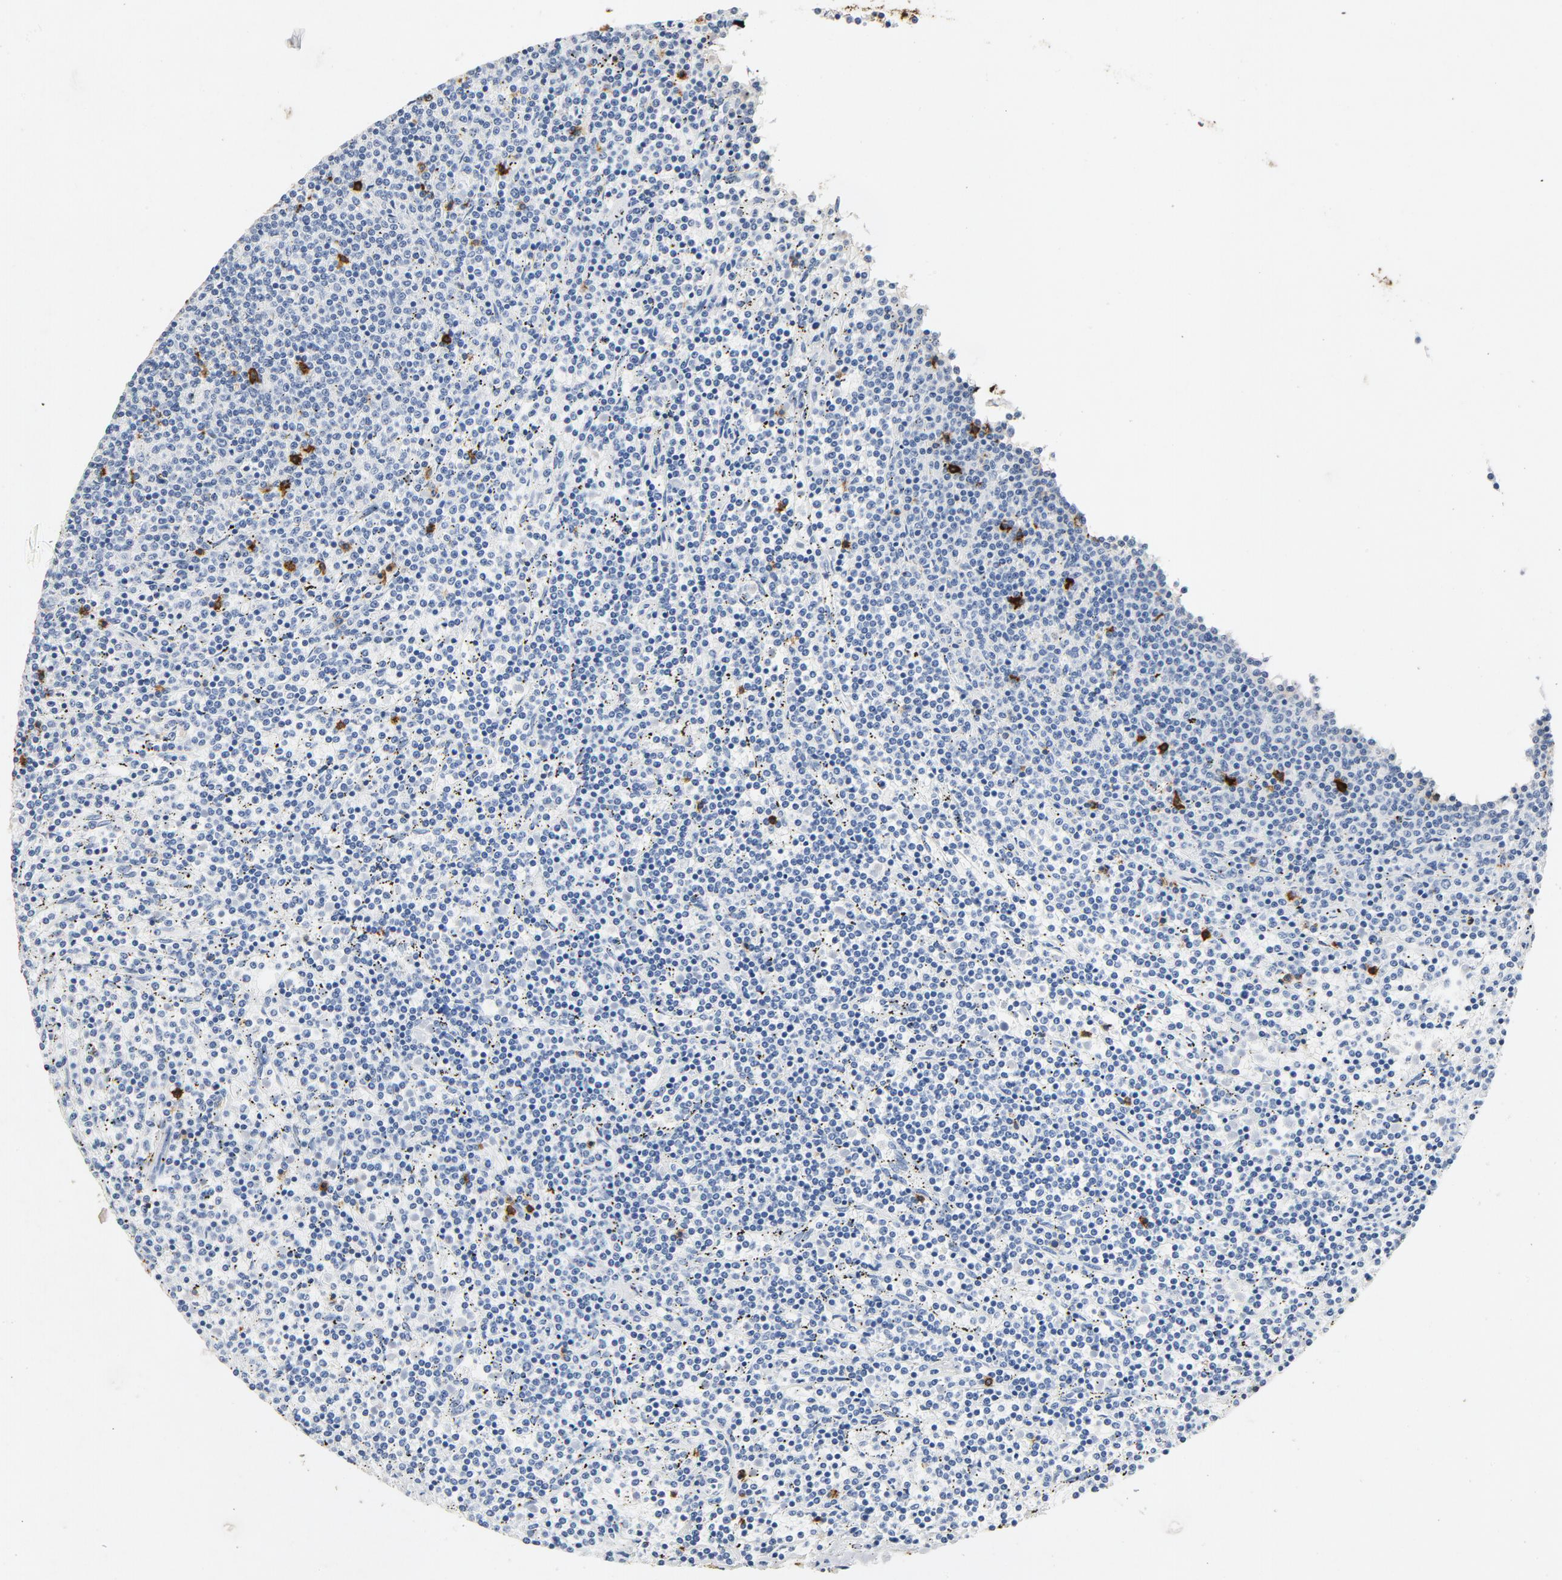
{"staining": {"intensity": "strong", "quantity": "<25%", "location": "cytoplasmic/membranous"}, "tissue": "lymphoma", "cell_type": "Tumor cells", "image_type": "cancer", "snomed": [{"axis": "morphology", "description": "Malignant lymphoma, non-Hodgkin's type, Low grade"}, {"axis": "topography", "description": "Spleen"}], "caption": "A brown stain shows strong cytoplasmic/membranous positivity of a protein in low-grade malignant lymphoma, non-Hodgkin's type tumor cells.", "gene": "PTPRB", "patient": {"sex": "female", "age": 50}}